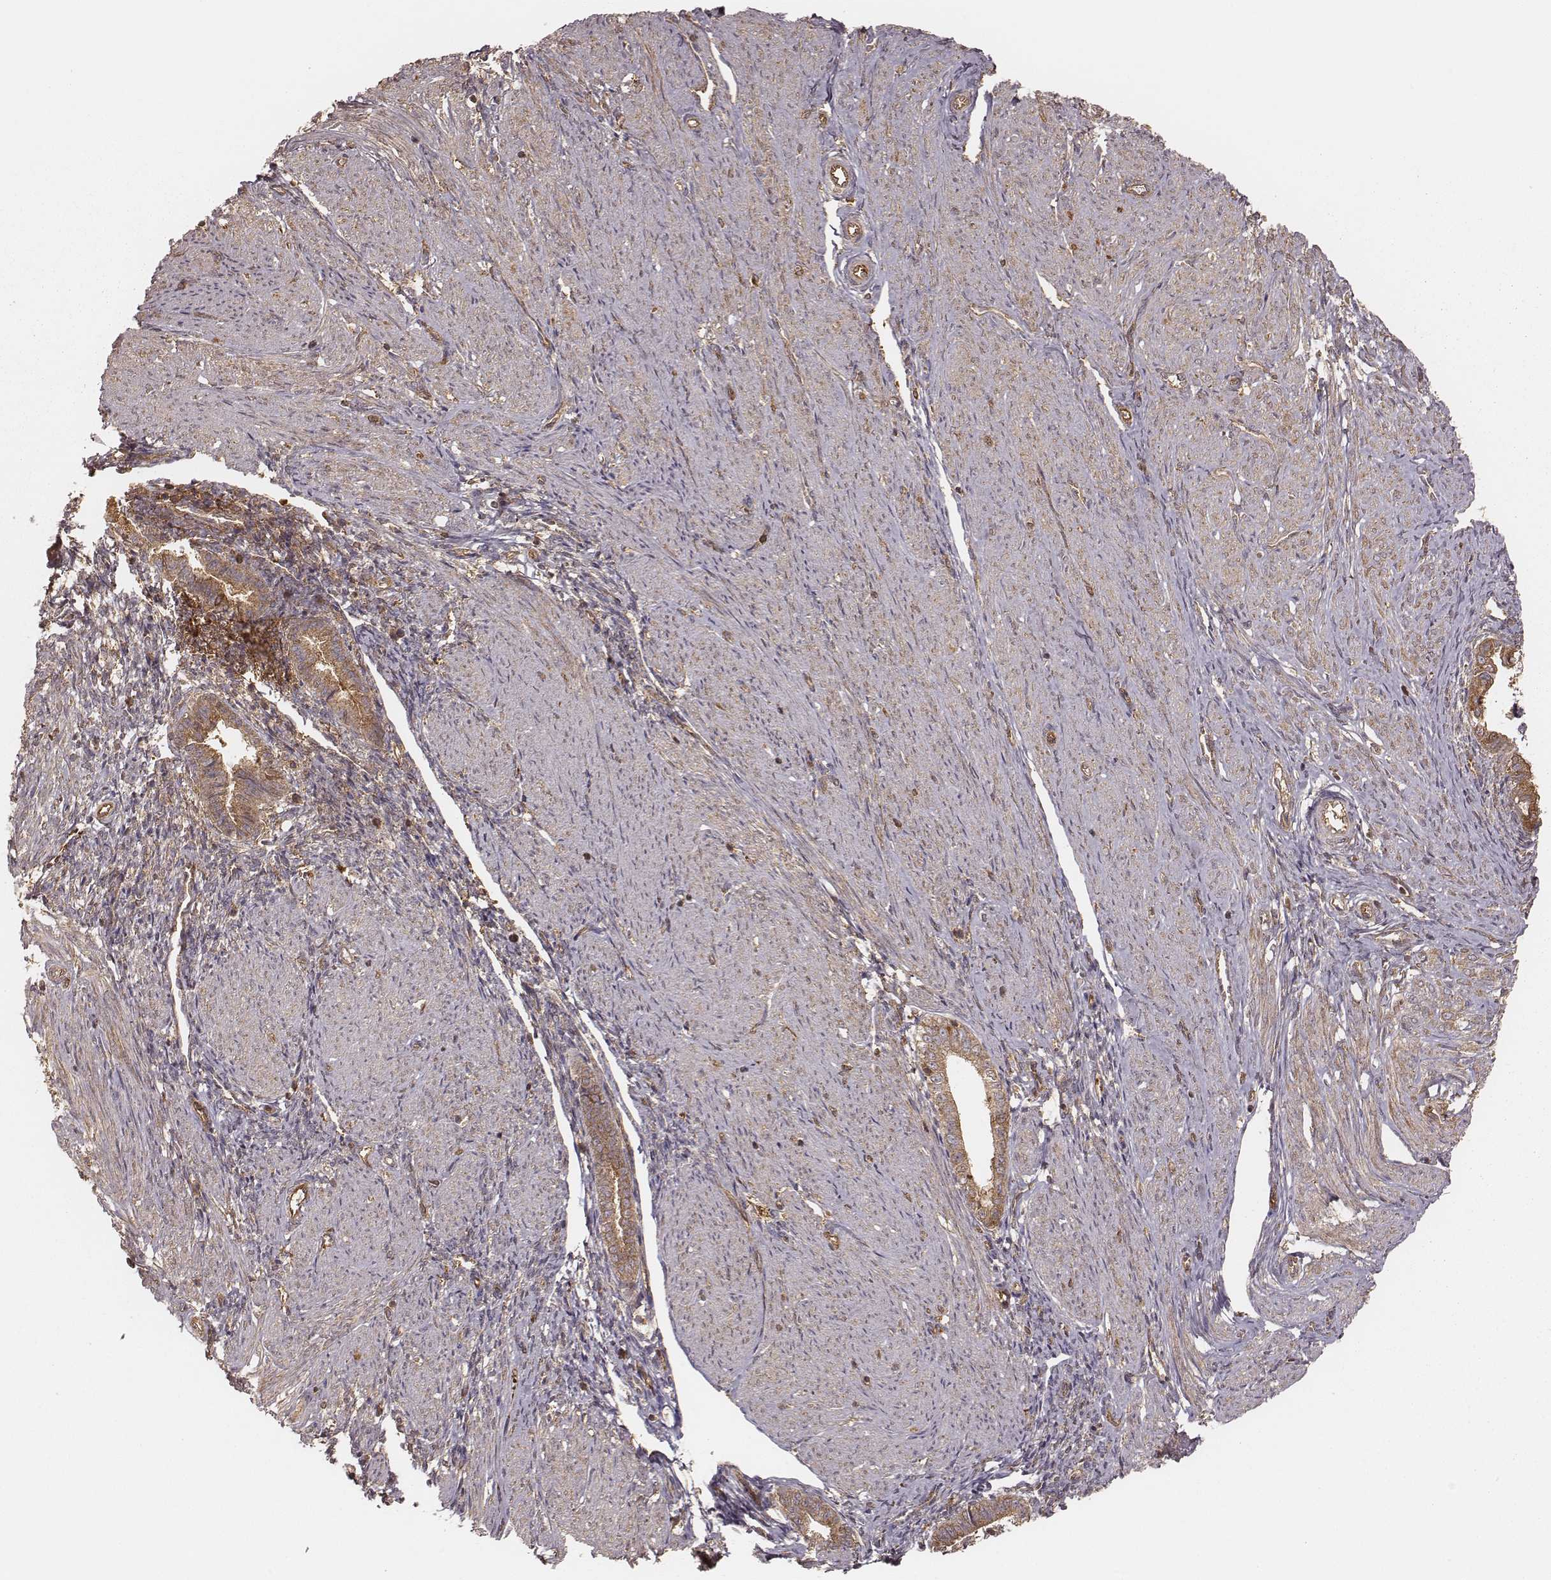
{"staining": {"intensity": "weak", "quantity": ">75%", "location": "cytoplasmic/membranous"}, "tissue": "endometrium", "cell_type": "Cells in endometrial stroma", "image_type": "normal", "snomed": [{"axis": "morphology", "description": "Normal tissue, NOS"}, {"axis": "topography", "description": "Endometrium"}], "caption": "Immunohistochemistry histopathology image of unremarkable endometrium: endometrium stained using immunohistochemistry exhibits low levels of weak protein expression localized specifically in the cytoplasmic/membranous of cells in endometrial stroma, appearing as a cytoplasmic/membranous brown color.", "gene": "CARS1", "patient": {"sex": "female", "age": 37}}